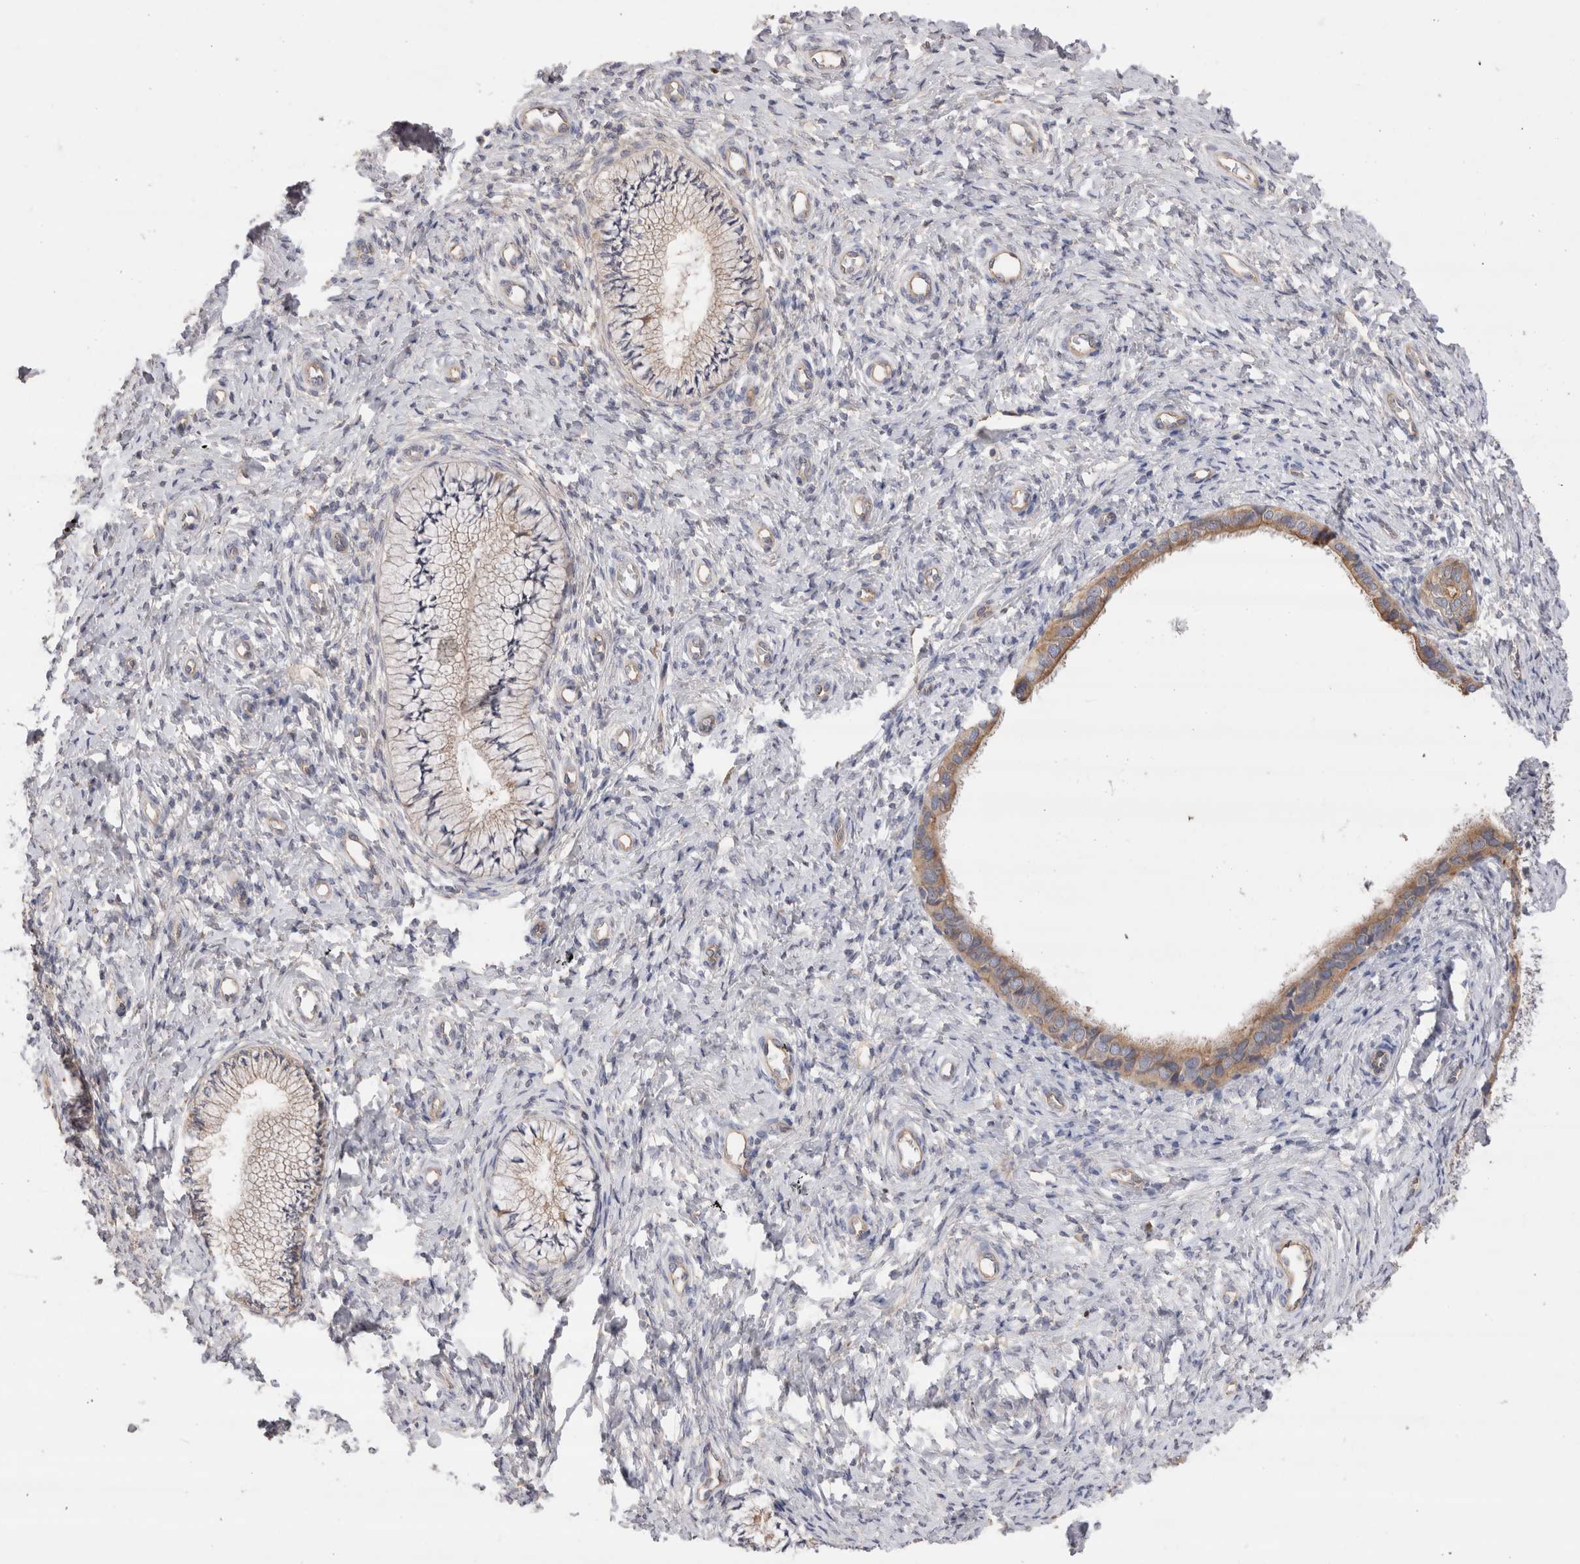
{"staining": {"intensity": "moderate", "quantity": "<25%", "location": "cytoplasmic/membranous"}, "tissue": "cervix", "cell_type": "Glandular cells", "image_type": "normal", "snomed": [{"axis": "morphology", "description": "Normal tissue, NOS"}, {"axis": "topography", "description": "Cervix"}], "caption": "The photomicrograph demonstrates a brown stain indicating the presence of a protein in the cytoplasmic/membranous of glandular cells in cervix. Using DAB (brown) and hematoxylin (blue) stains, captured at high magnification using brightfield microscopy.", "gene": "NXT2", "patient": {"sex": "female", "age": 36}}